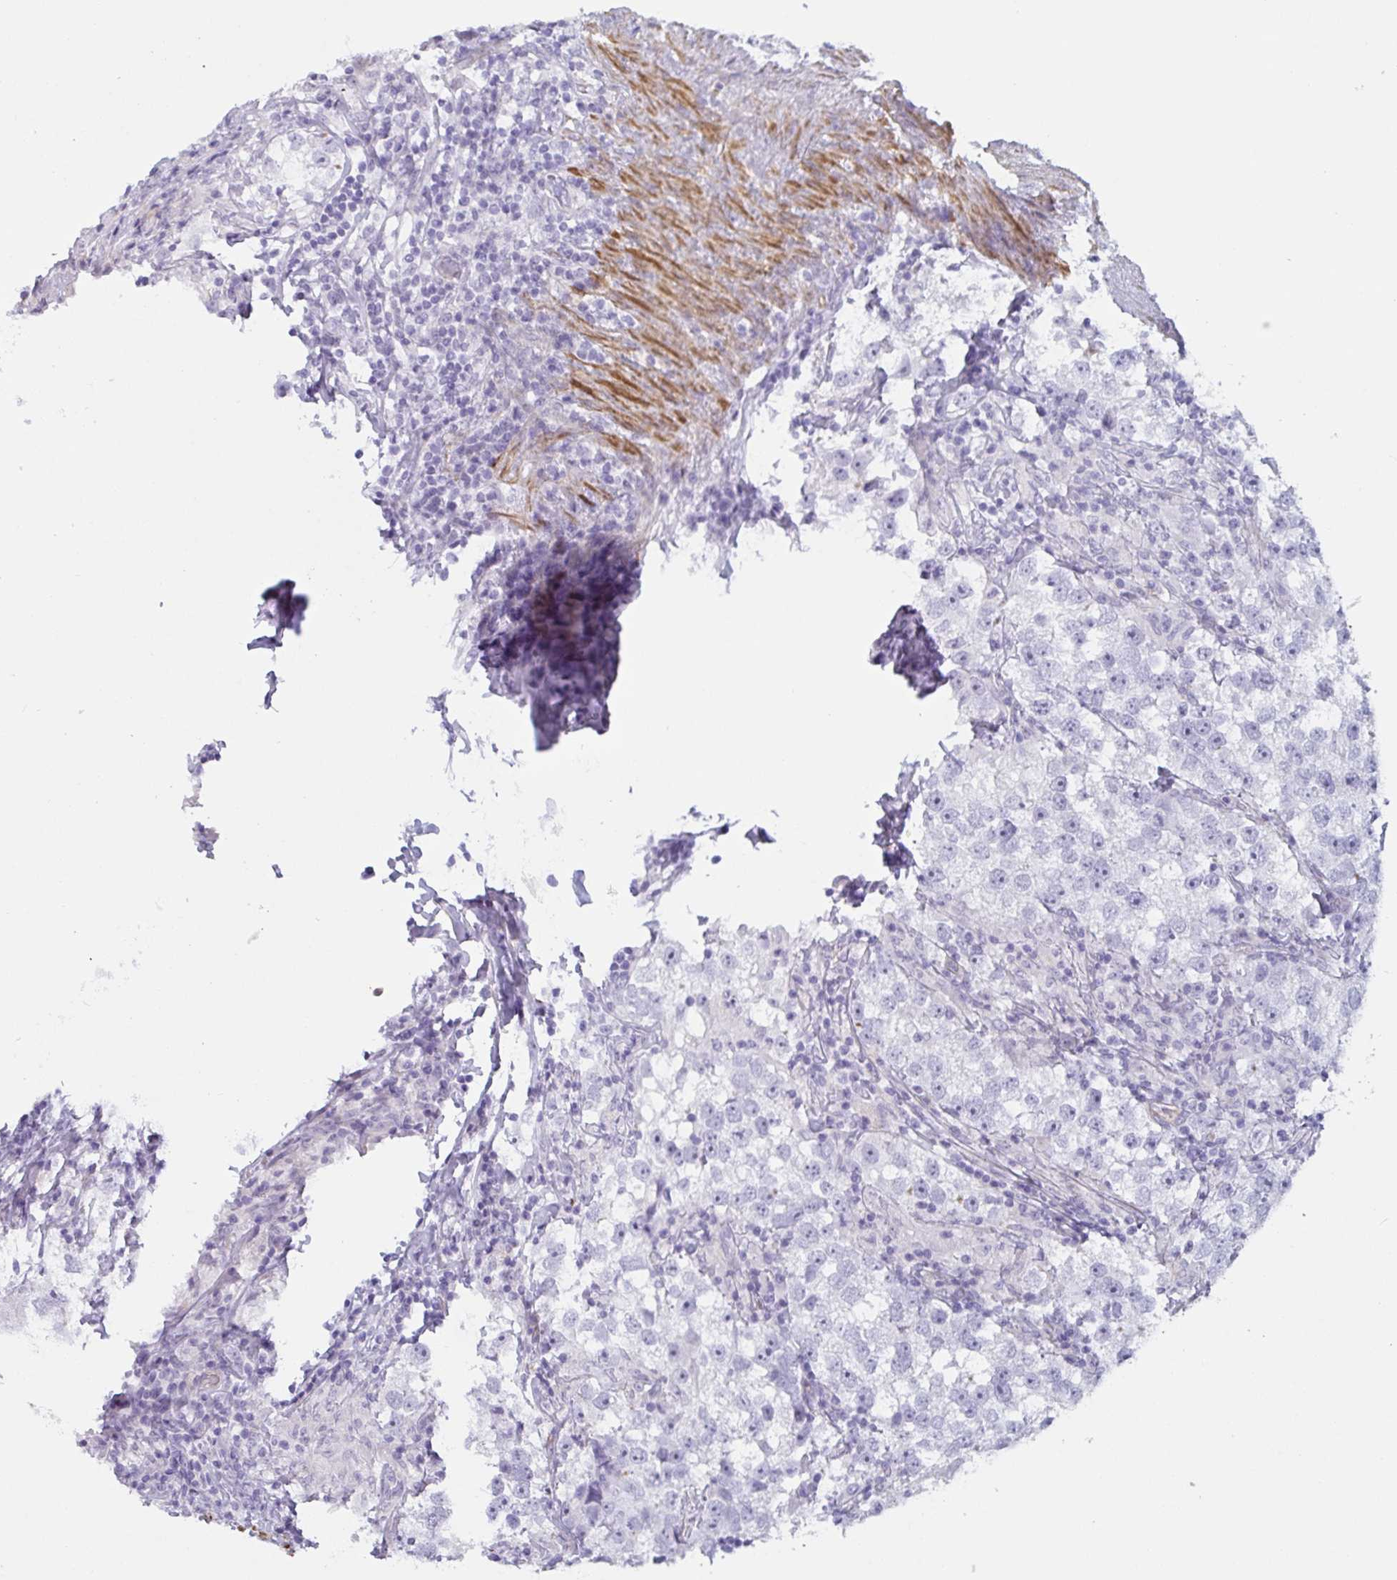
{"staining": {"intensity": "negative", "quantity": "none", "location": "none"}, "tissue": "testis cancer", "cell_type": "Tumor cells", "image_type": "cancer", "snomed": [{"axis": "morphology", "description": "Seminoma, NOS"}, {"axis": "topography", "description": "Testis"}], "caption": "The micrograph exhibits no staining of tumor cells in seminoma (testis).", "gene": "OR5P3", "patient": {"sex": "male", "age": 46}}